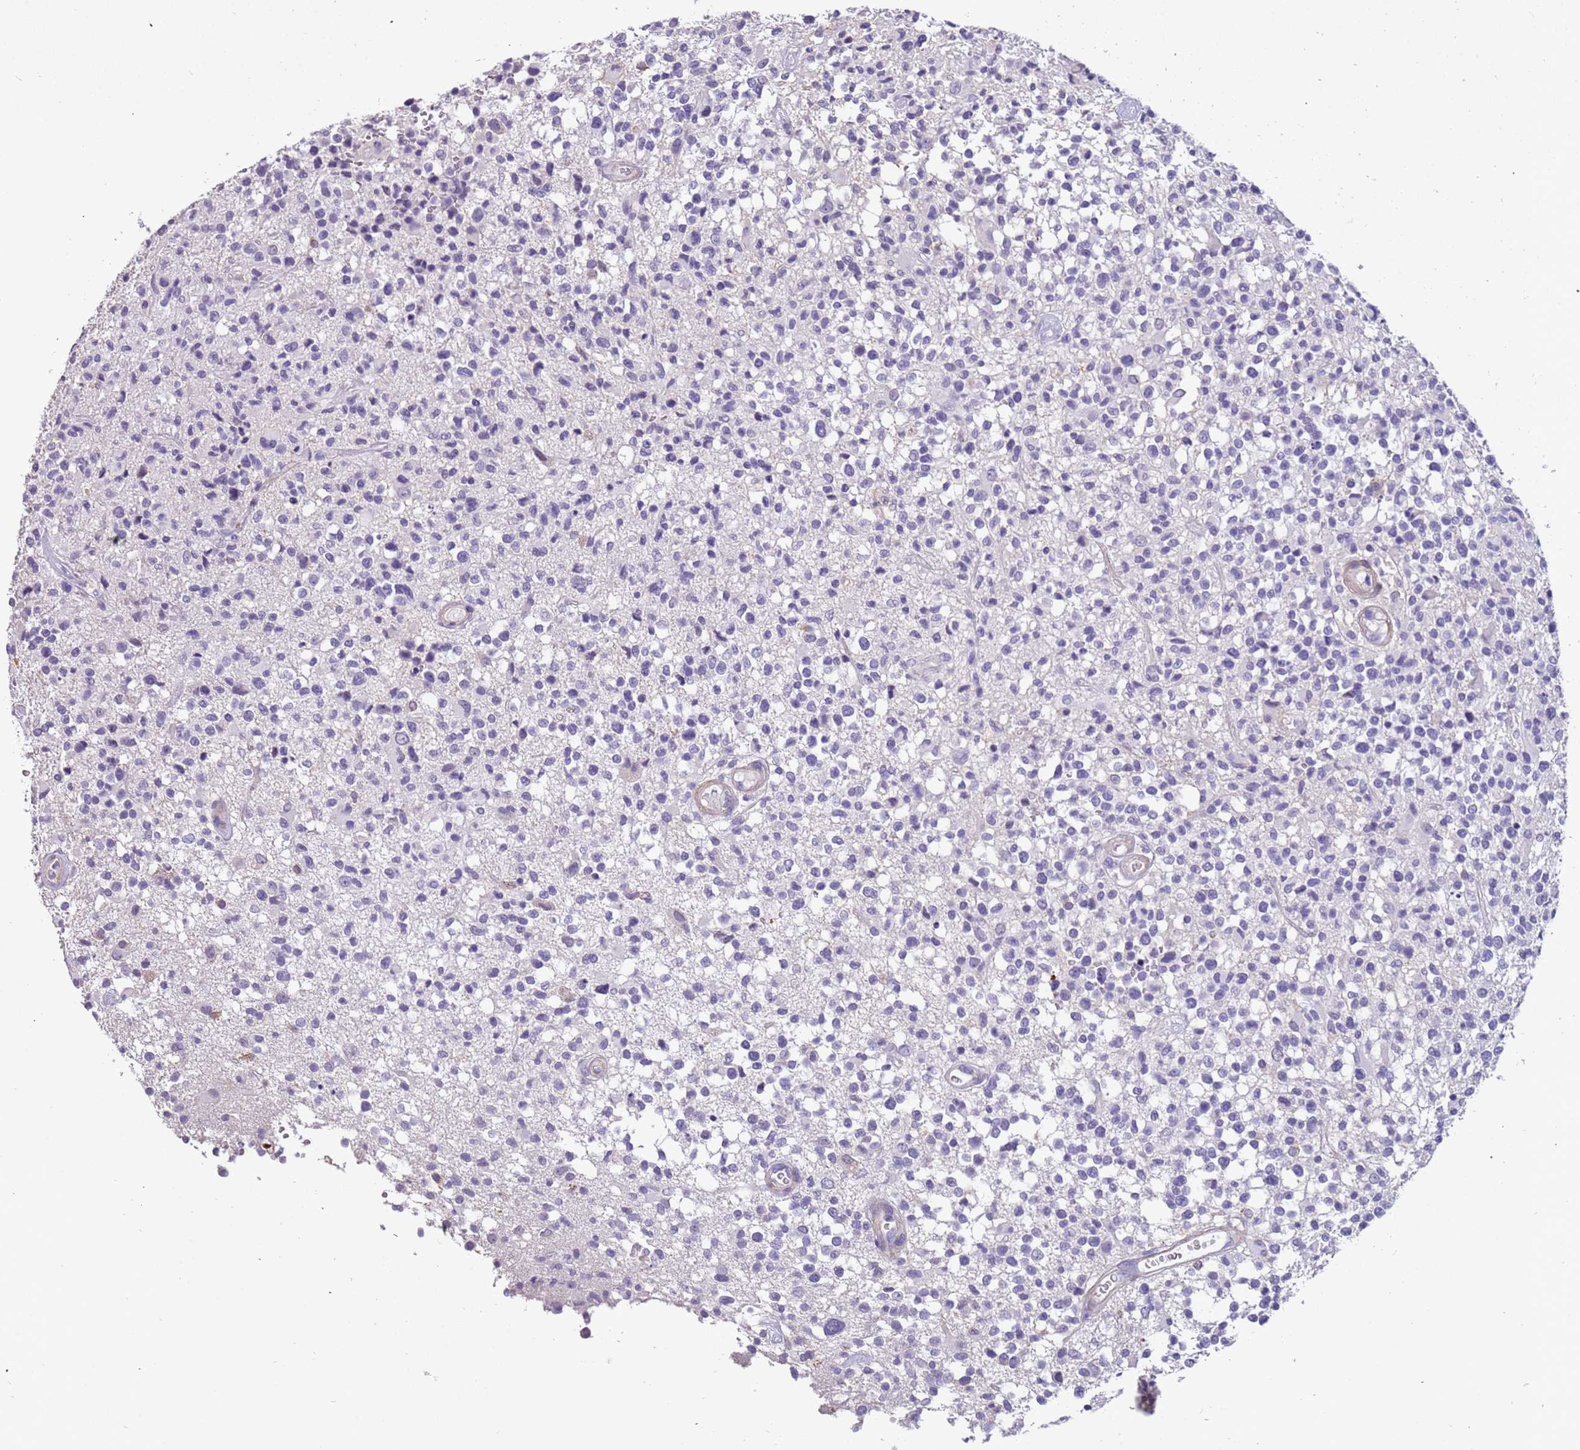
{"staining": {"intensity": "negative", "quantity": "none", "location": "none"}, "tissue": "glioma", "cell_type": "Tumor cells", "image_type": "cancer", "snomed": [{"axis": "morphology", "description": "Glioma, malignant, High grade"}, {"axis": "morphology", "description": "Glioblastoma, NOS"}, {"axis": "topography", "description": "Brain"}], "caption": "This is an IHC micrograph of human malignant glioma (high-grade). There is no expression in tumor cells.", "gene": "PCGF2", "patient": {"sex": "male", "age": 60}}